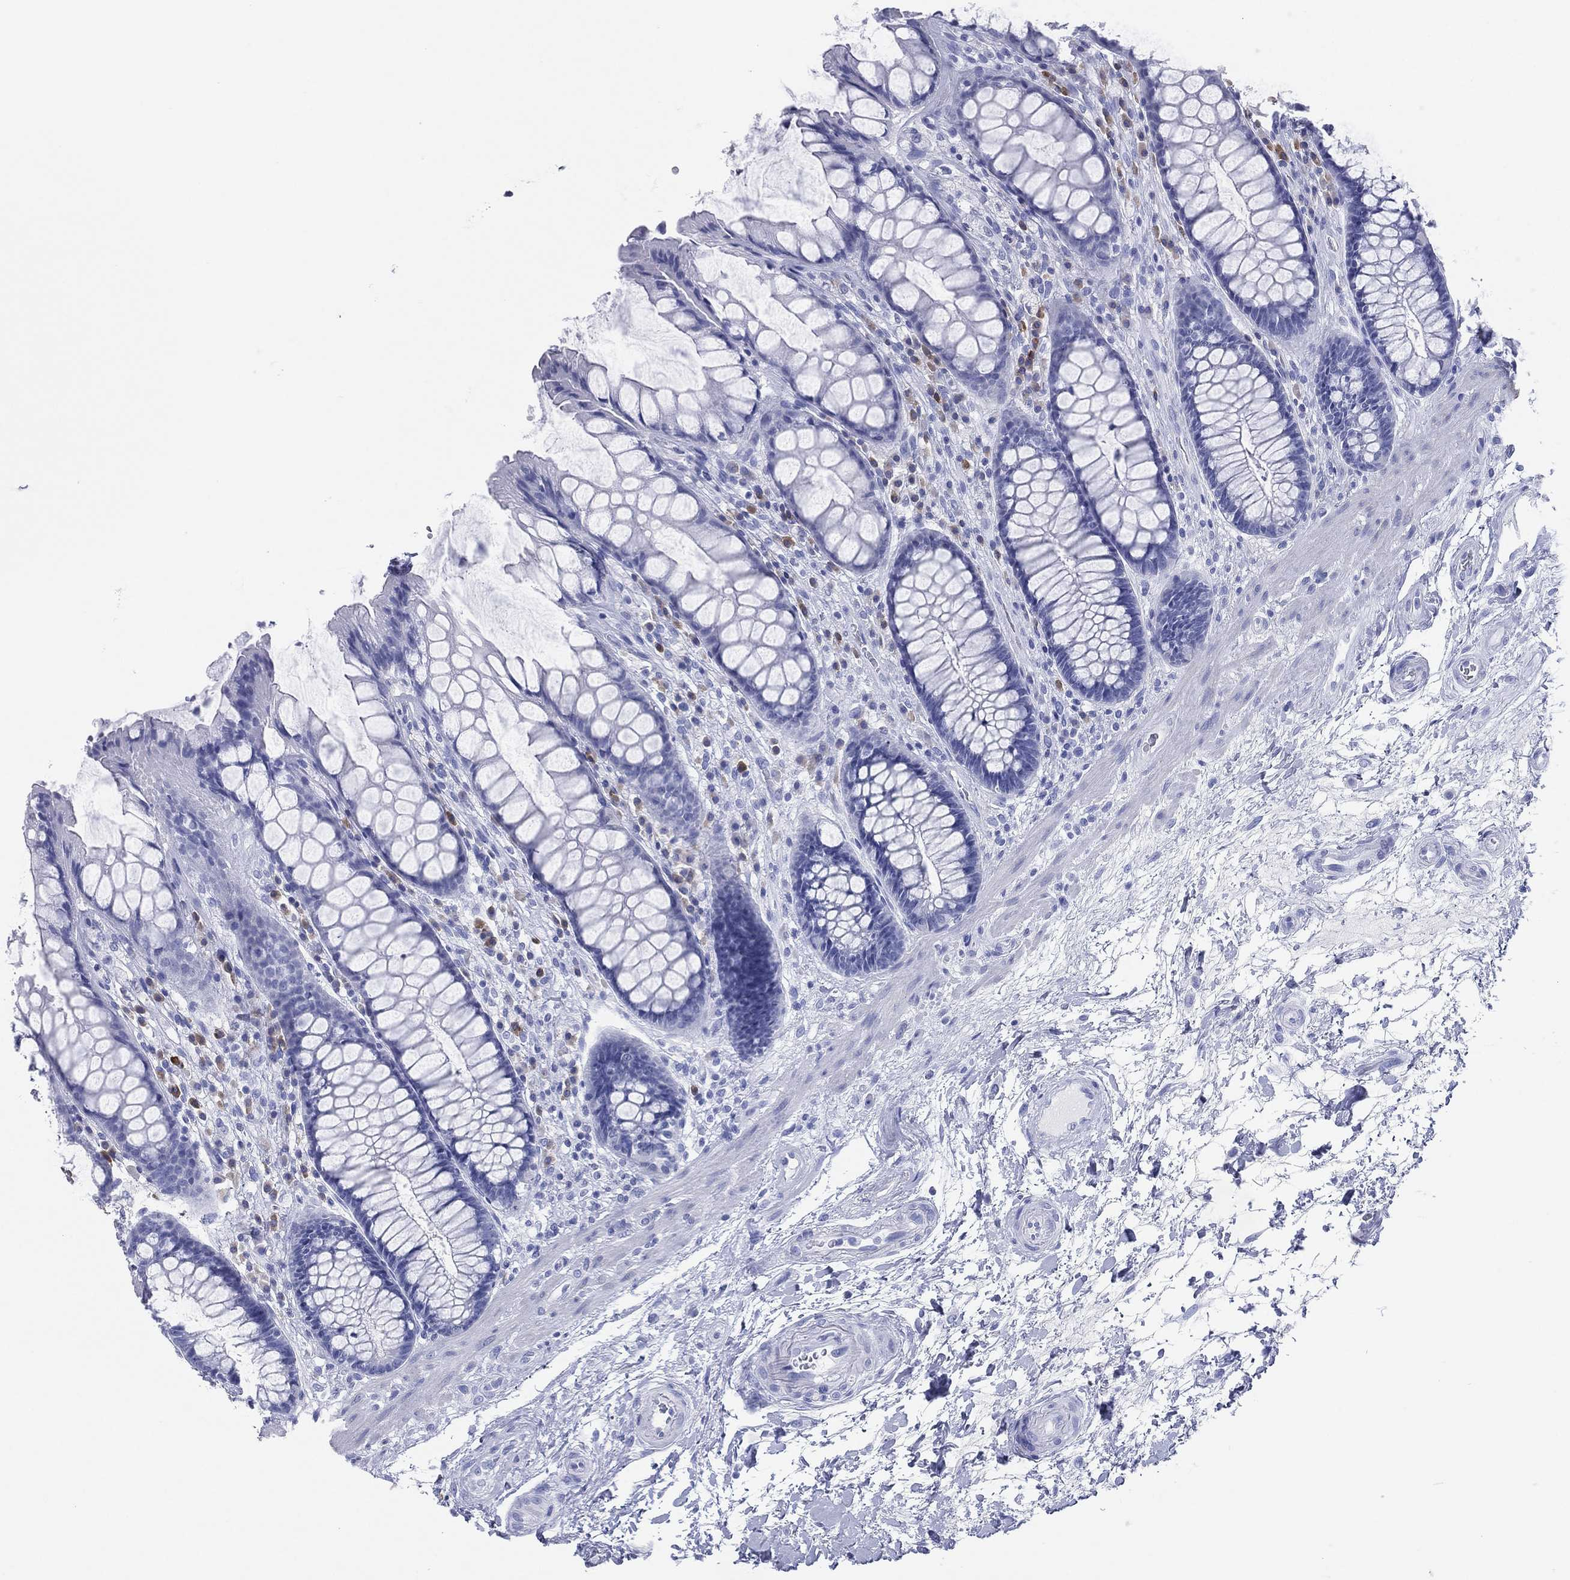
{"staining": {"intensity": "negative", "quantity": "none", "location": "none"}, "tissue": "rectum", "cell_type": "Glandular cells", "image_type": "normal", "snomed": [{"axis": "morphology", "description": "Normal tissue, NOS"}, {"axis": "topography", "description": "Rectum"}], "caption": "Human rectum stained for a protein using IHC shows no staining in glandular cells.", "gene": "CD79A", "patient": {"sex": "female", "age": 58}}